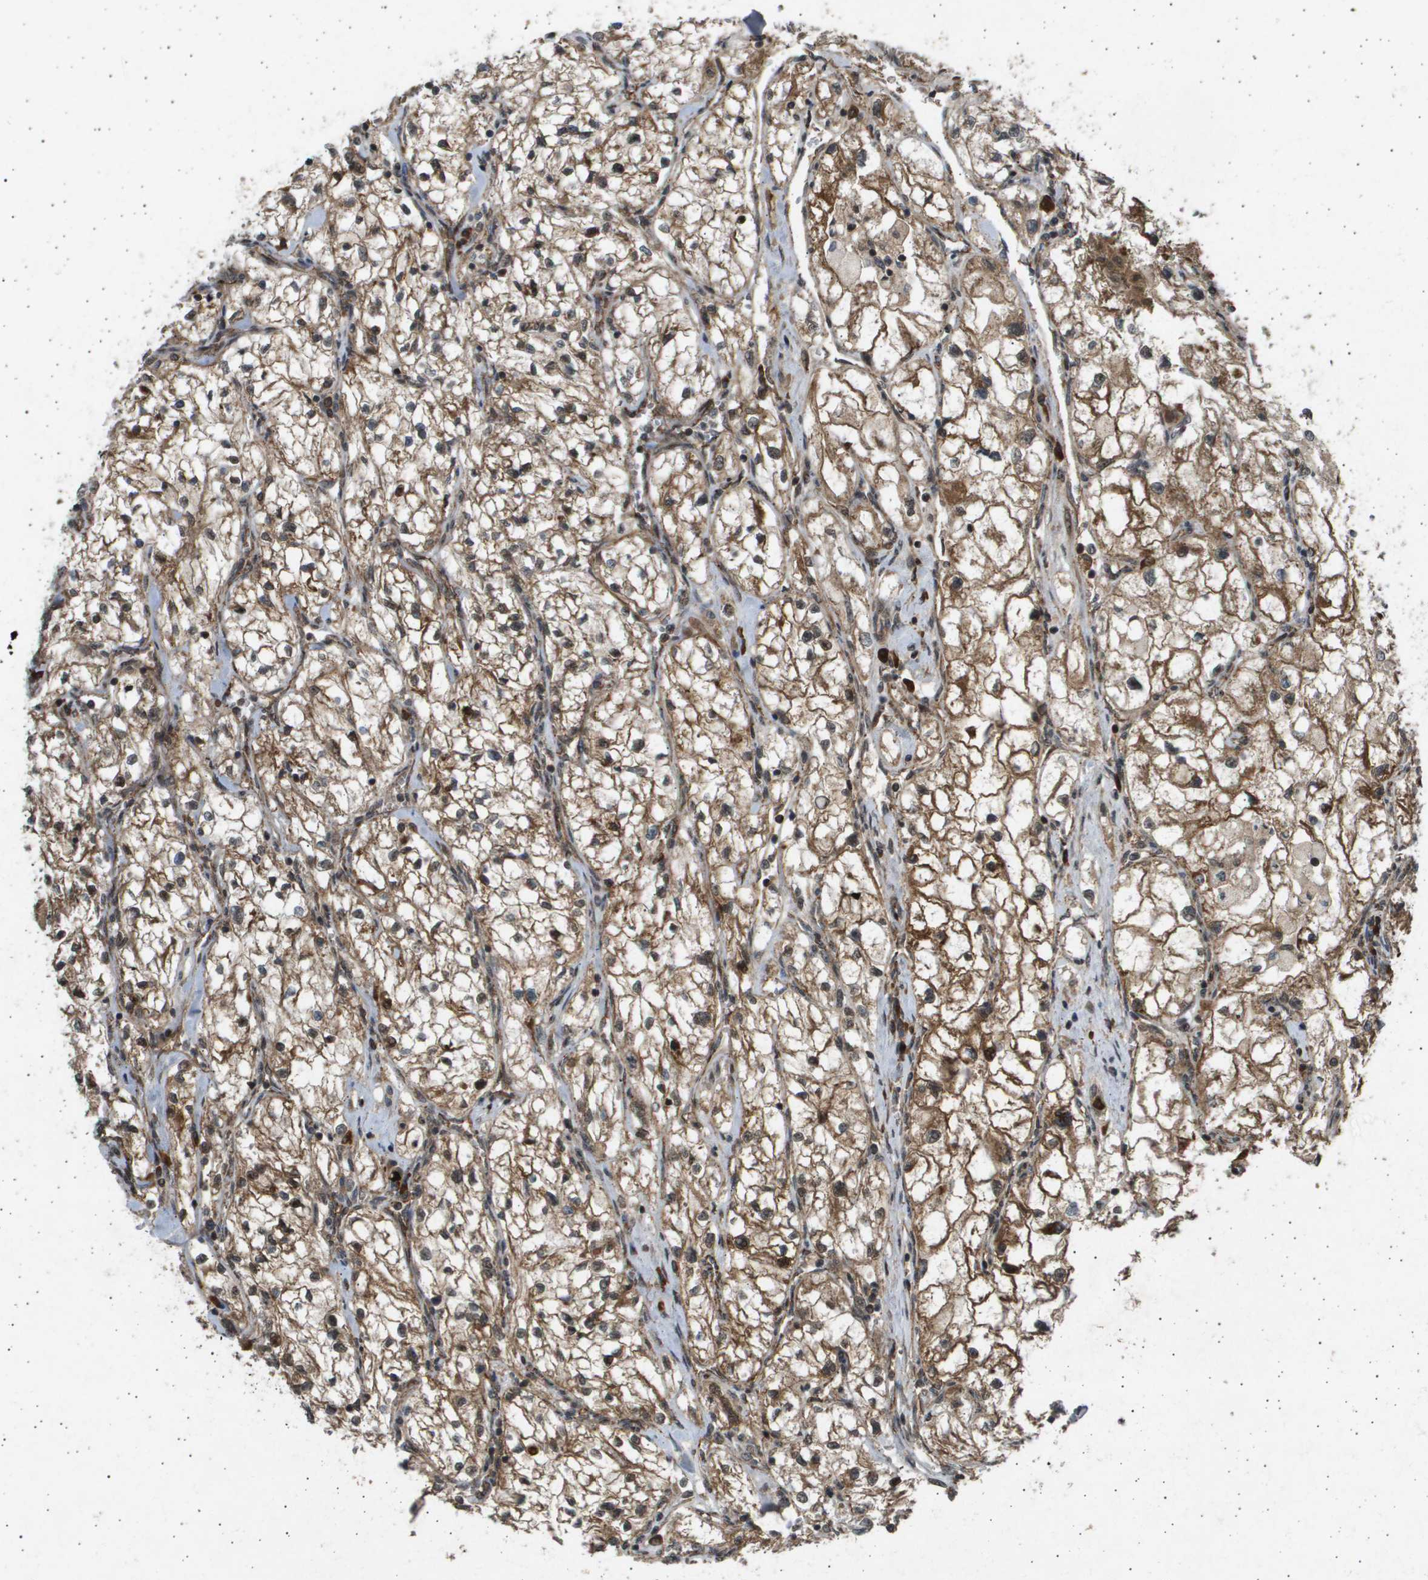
{"staining": {"intensity": "moderate", "quantity": ">75%", "location": "cytoplasmic/membranous,nuclear"}, "tissue": "renal cancer", "cell_type": "Tumor cells", "image_type": "cancer", "snomed": [{"axis": "morphology", "description": "Adenocarcinoma, NOS"}, {"axis": "topography", "description": "Kidney"}], "caption": "Renal cancer (adenocarcinoma) stained for a protein (brown) reveals moderate cytoplasmic/membranous and nuclear positive positivity in approximately >75% of tumor cells.", "gene": "TNRC6A", "patient": {"sex": "female", "age": 70}}